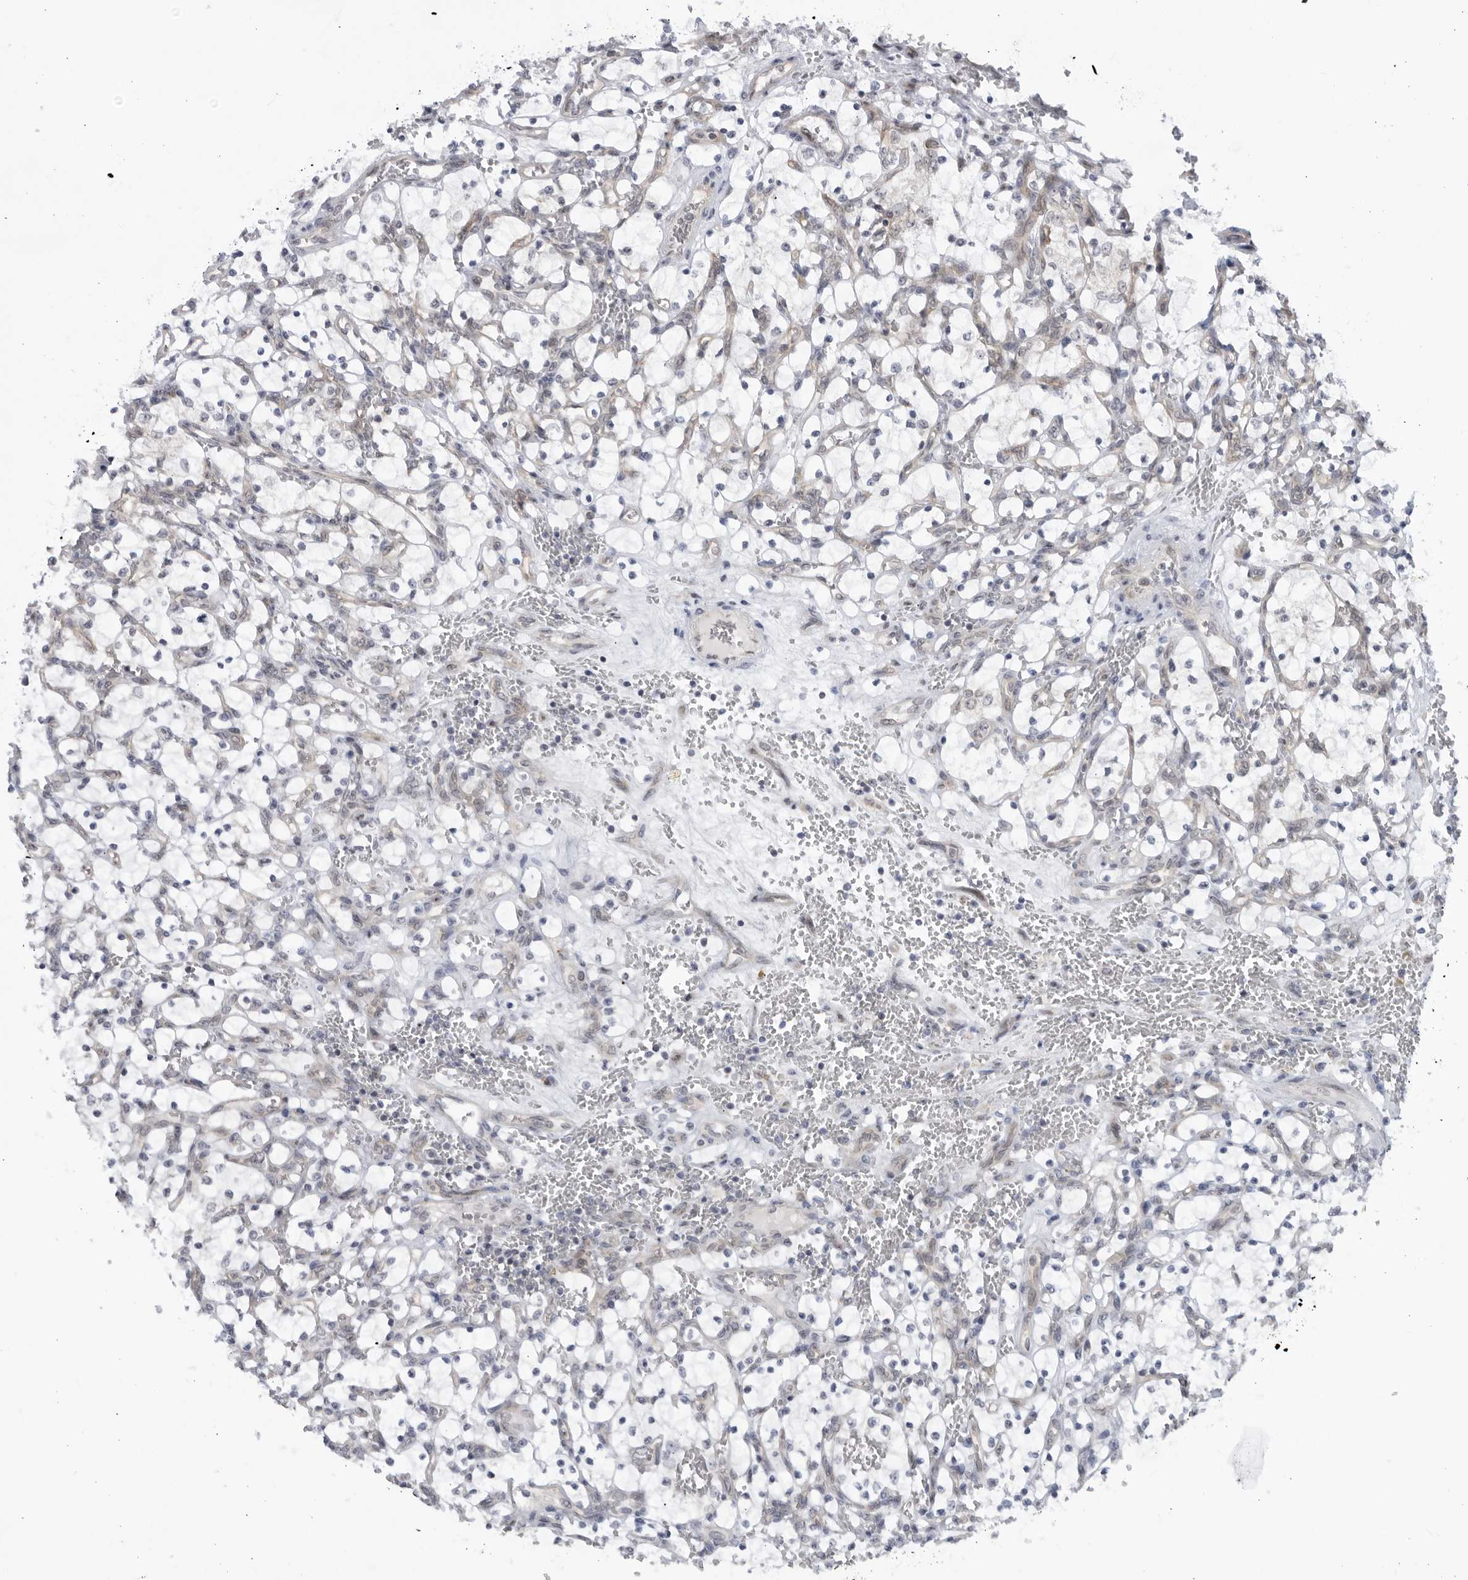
{"staining": {"intensity": "negative", "quantity": "none", "location": "none"}, "tissue": "renal cancer", "cell_type": "Tumor cells", "image_type": "cancer", "snomed": [{"axis": "morphology", "description": "Adenocarcinoma, NOS"}, {"axis": "topography", "description": "Kidney"}], "caption": "This is an IHC histopathology image of renal adenocarcinoma. There is no positivity in tumor cells.", "gene": "ITGB3BP", "patient": {"sex": "female", "age": 69}}